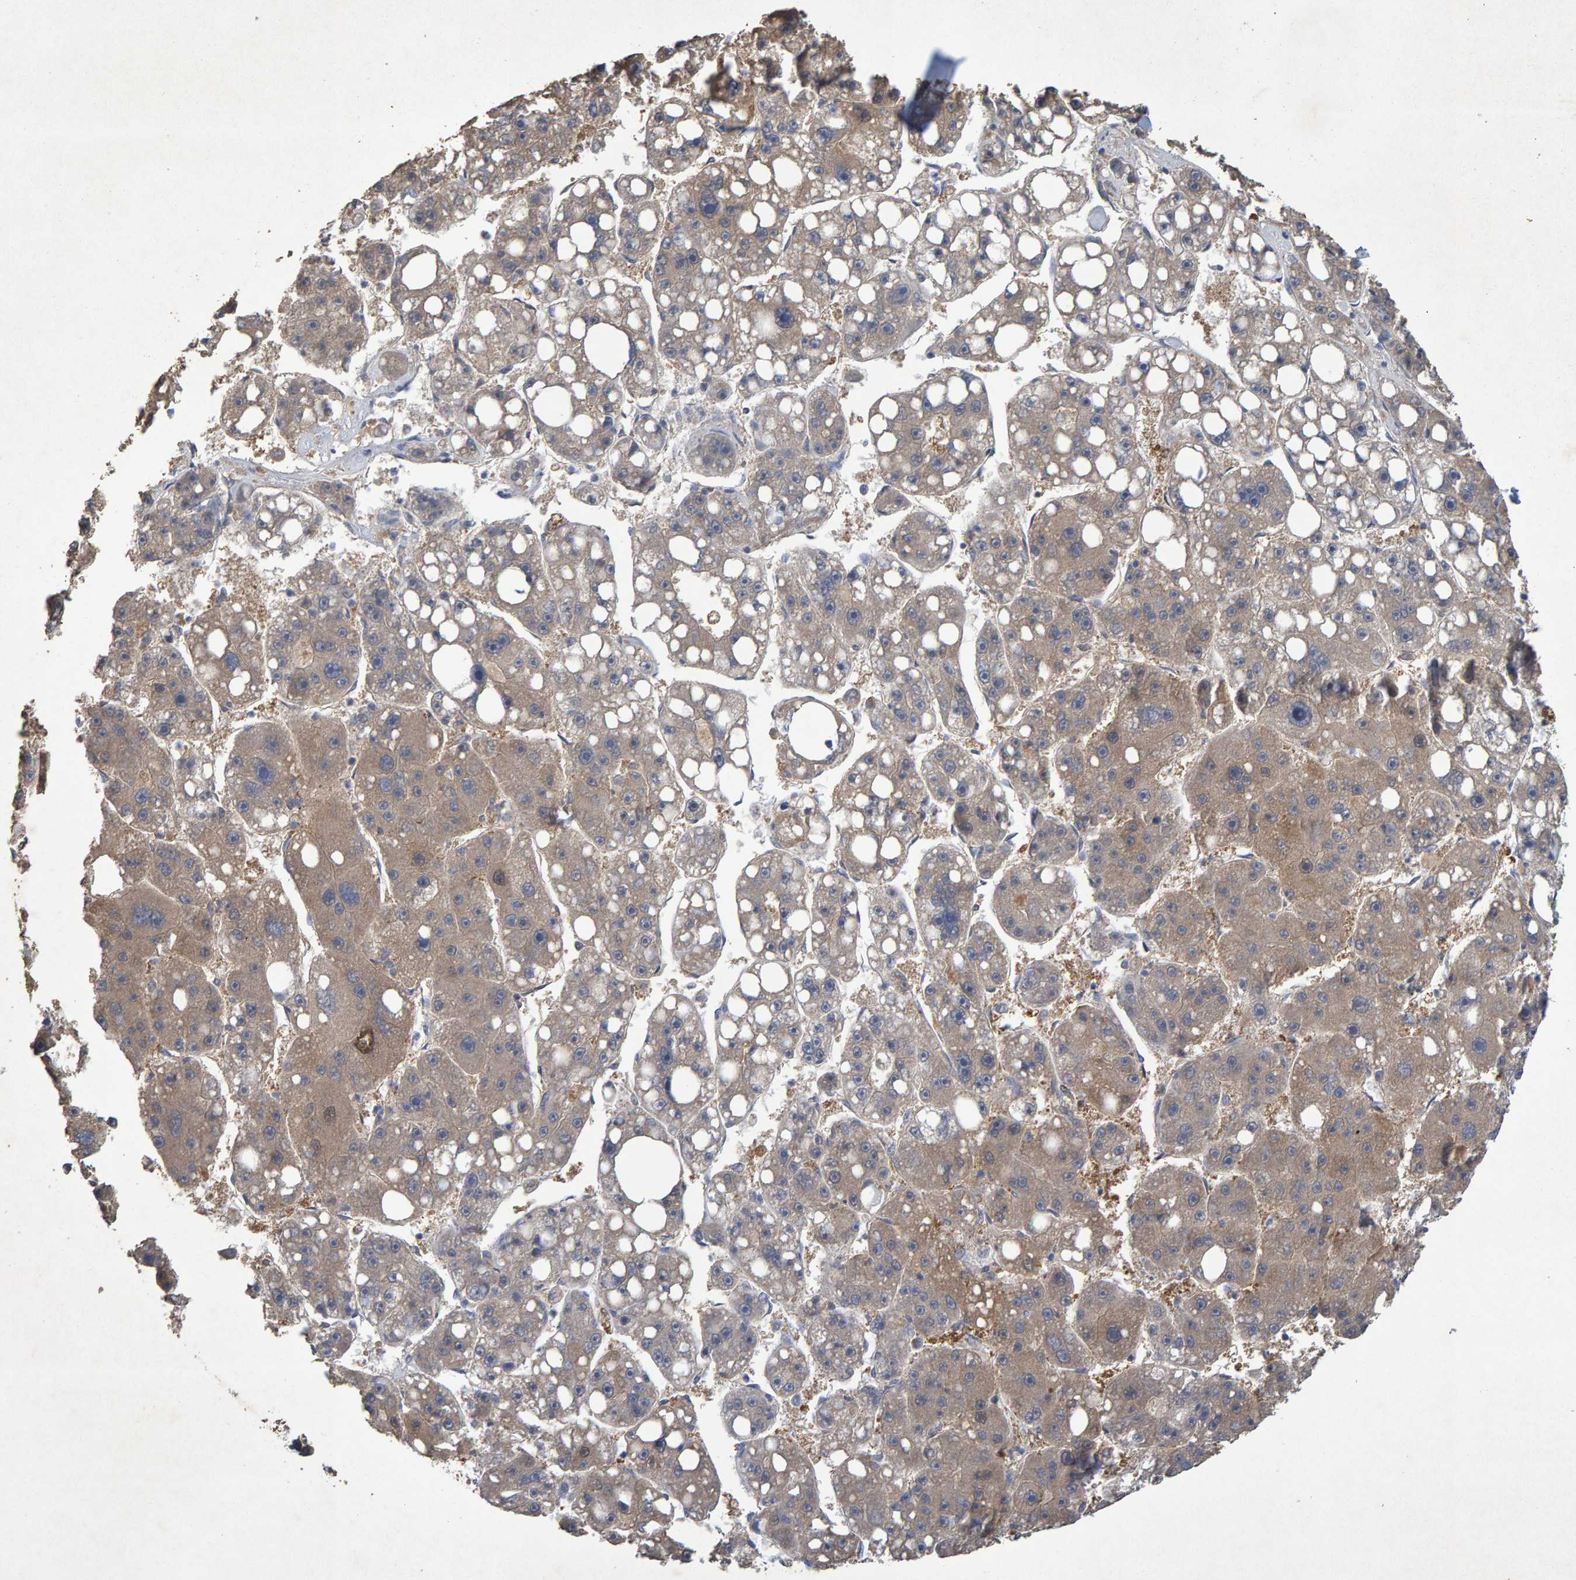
{"staining": {"intensity": "weak", "quantity": ">75%", "location": "cytoplasmic/membranous"}, "tissue": "liver cancer", "cell_type": "Tumor cells", "image_type": "cancer", "snomed": [{"axis": "morphology", "description": "Carcinoma, Hepatocellular, NOS"}, {"axis": "topography", "description": "Liver"}], "caption": "Immunohistochemical staining of human liver hepatocellular carcinoma shows low levels of weak cytoplasmic/membranous staining in about >75% of tumor cells.", "gene": "CTH", "patient": {"sex": "female", "age": 61}}